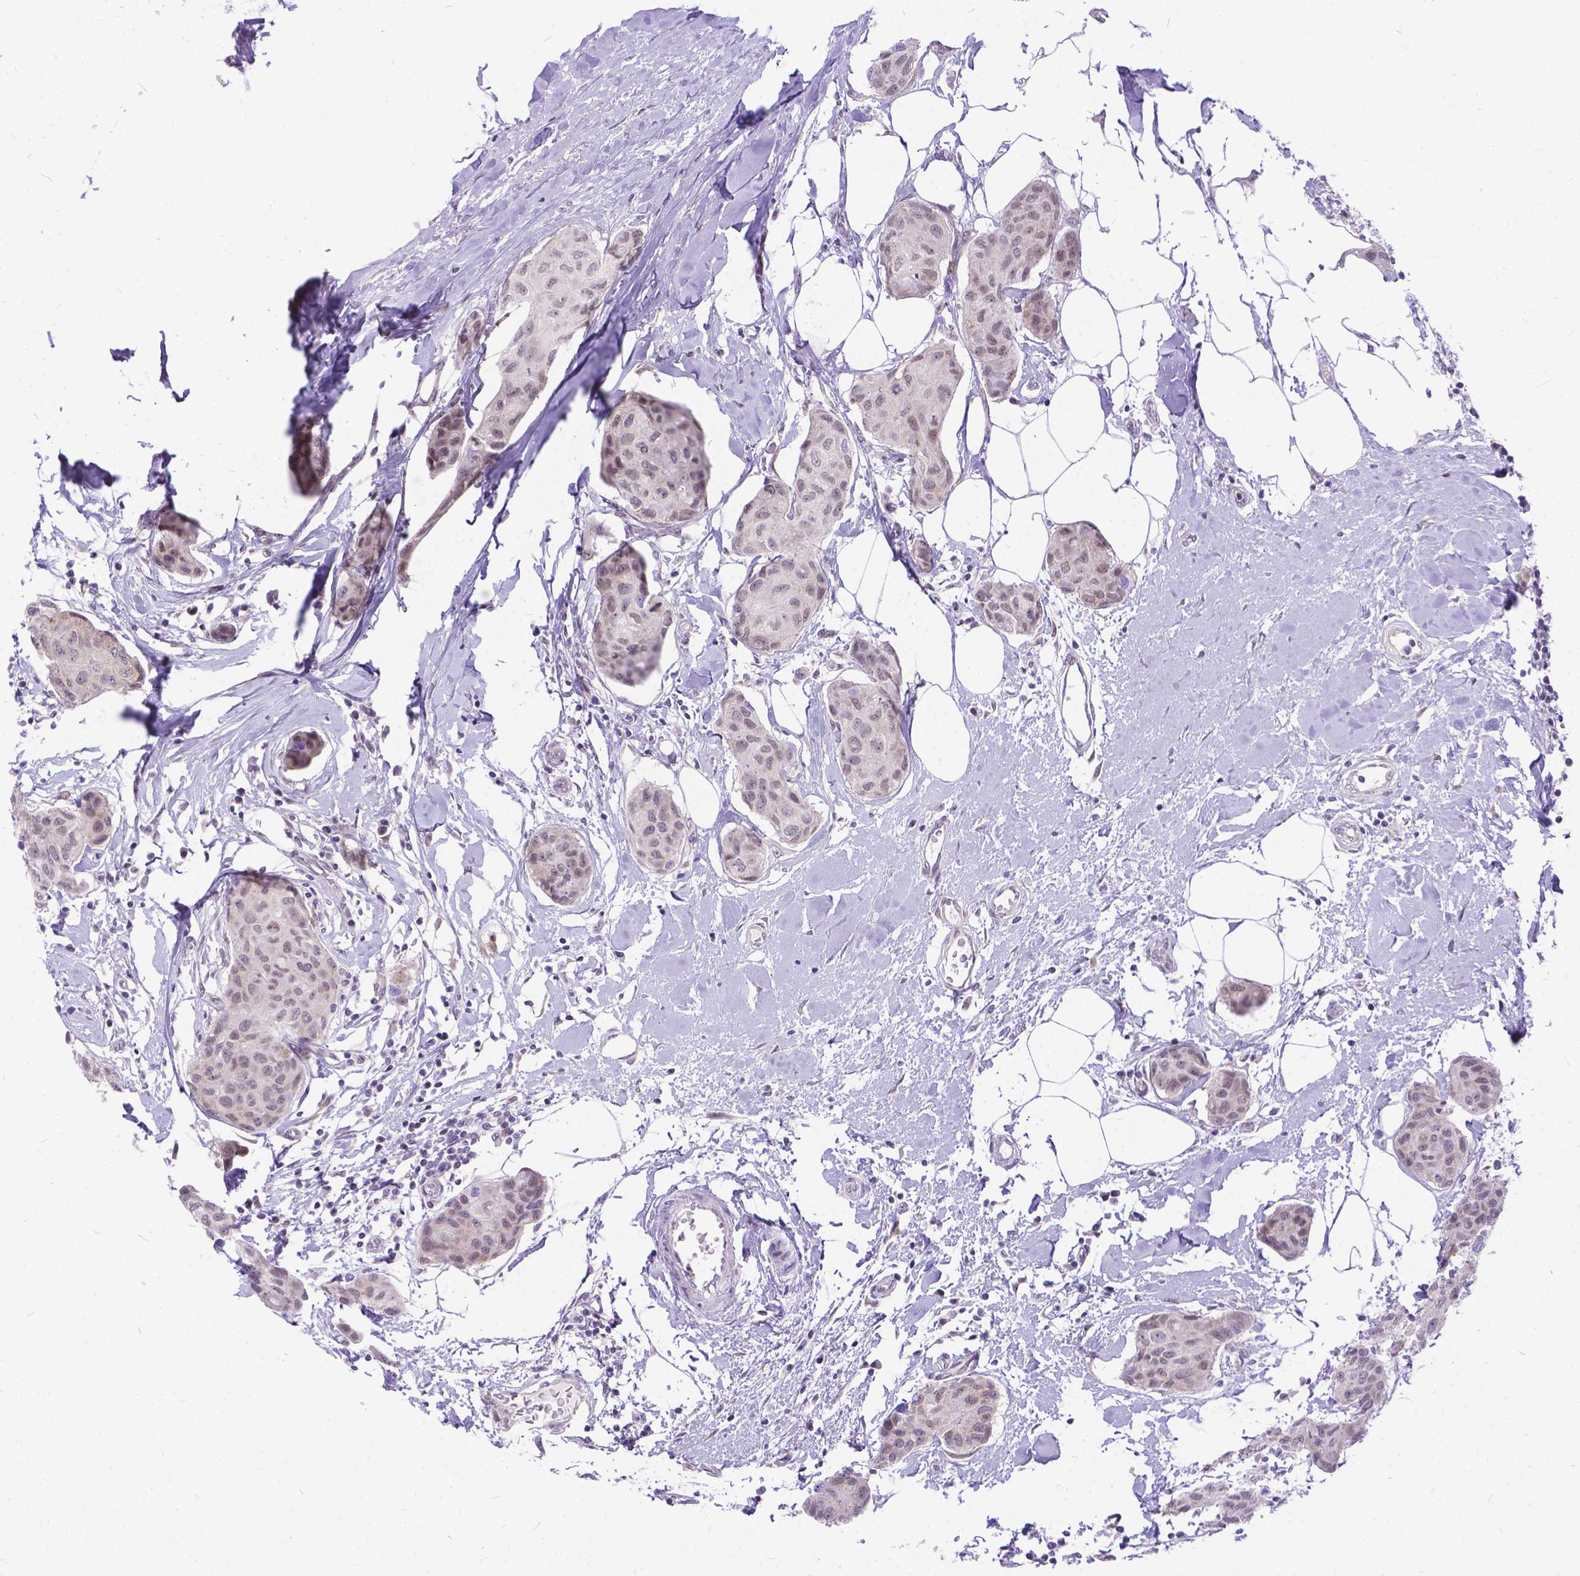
{"staining": {"intensity": "weak", "quantity": "25%-75%", "location": "cytoplasmic/membranous,nuclear"}, "tissue": "breast cancer", "cell_type": "Tumor cells", "image_type": "cancer", "snomed": [{"axis": "morphology", "description": "Duct carcinoma"}, {"axis": "topography", "description": "Breast"}], "caption": "A photomicrograph showing weak cytoplasmic/membranous and nuclear staining in about 25%-75% of tumor cells in breast cancer (invasive ductal carcinoma), as visualized by brown immunohistochemical staining.", "gene": "FAM124B", "patient": {"sex": "female", "age": 80}}